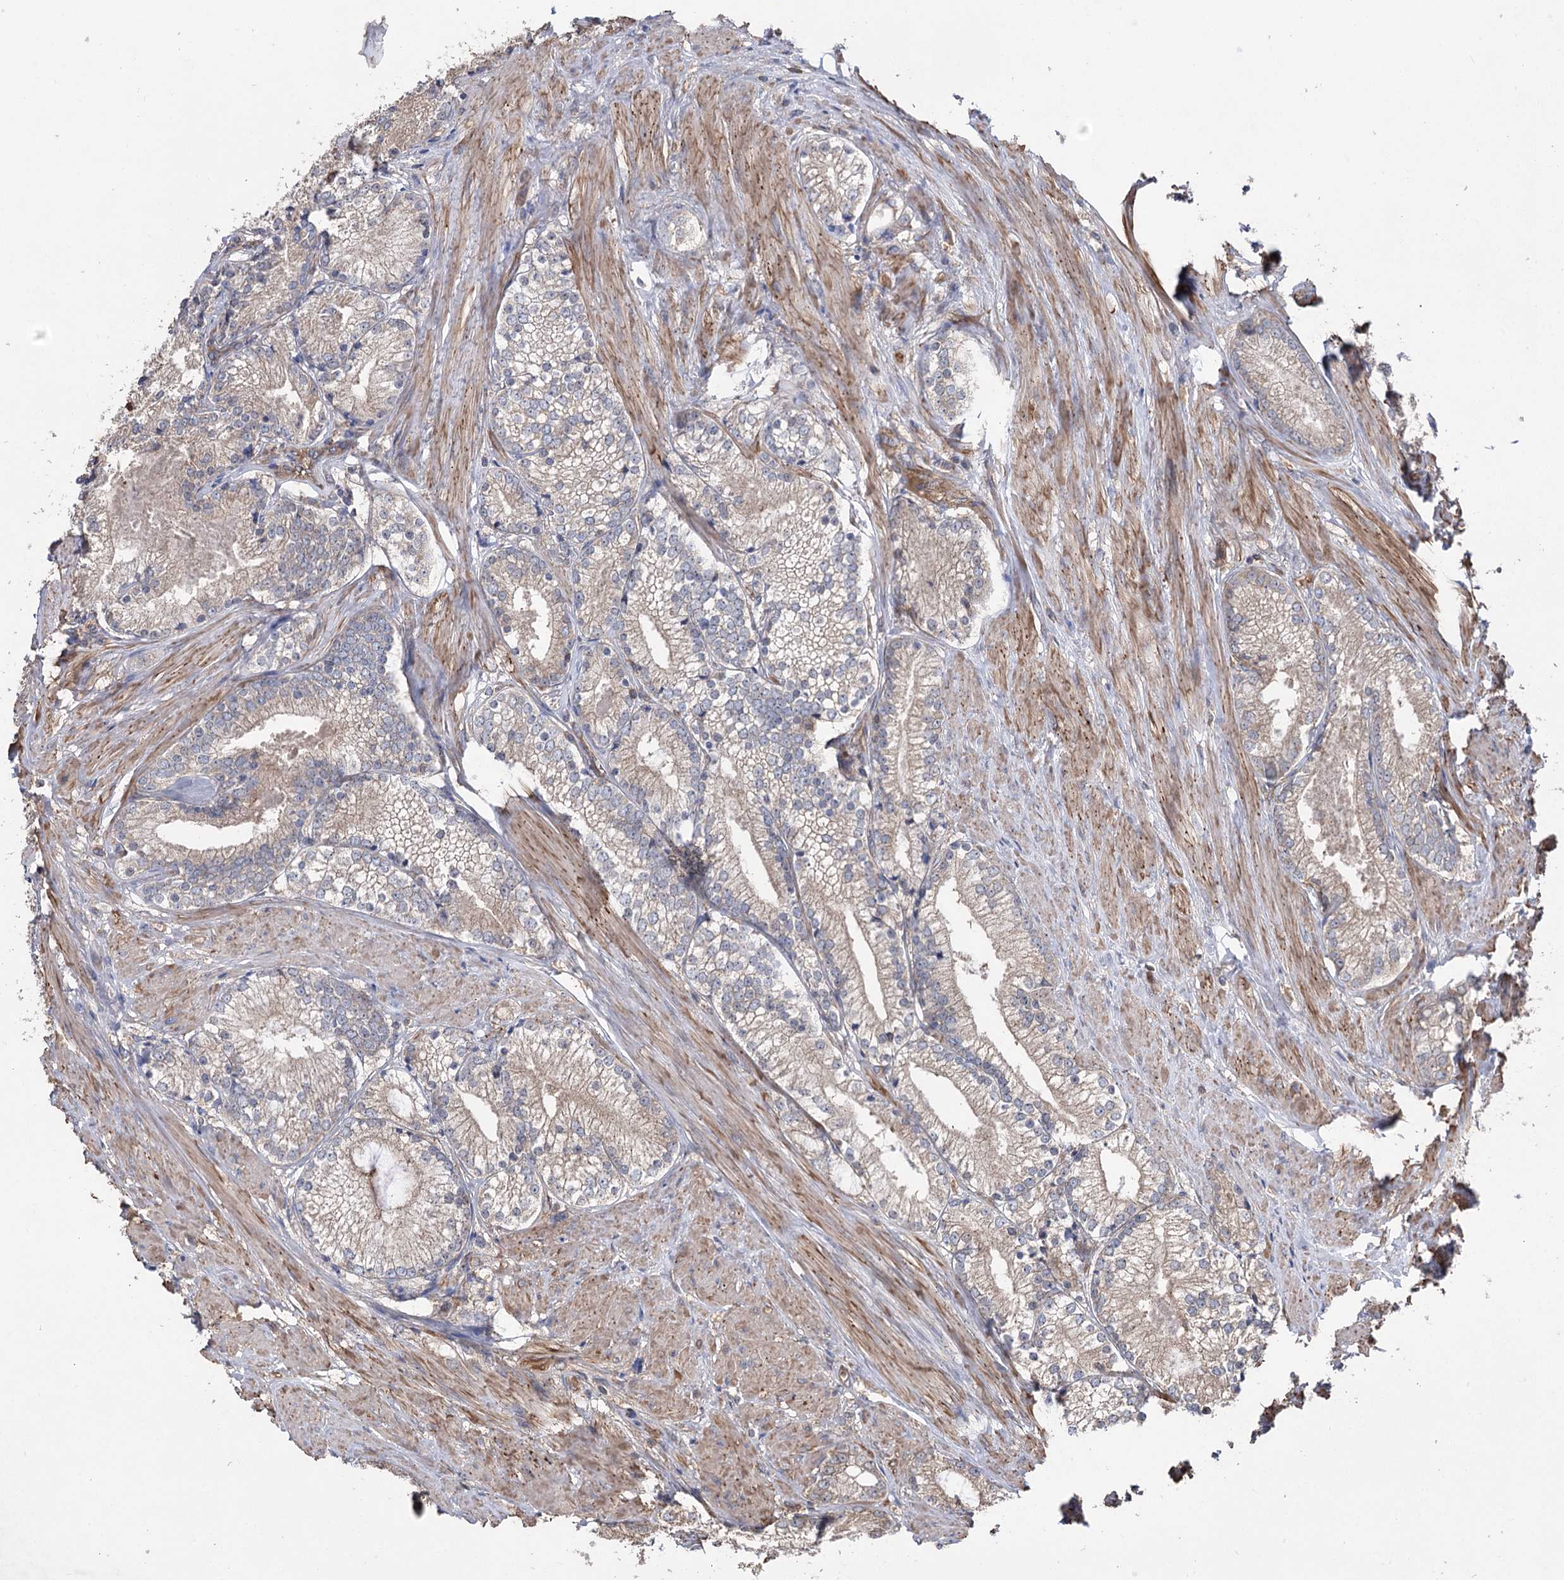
{"staining": {"intensity": "negative", "quantity": "none", "location": "none"}, "tissue": "prostate cancer", "cell_type": "Tumor cells", "image_type": "cancer", "snomed": [{"axis": "morphology", "description": "Adenocarcinoma, High grade"}, {"axis": "topography", "description": "Prostate"}], "caption": "High magnification brightfield microscopy of prostate cancer (high-grade adenocarcinoma) stained with DAB (3,3'-diaminobenzidine) (brown) and counterstained with hematoxylin (blue): tumor cells show no significant expression.", "gene": "LARS2", "patient": {"sex": "male", "age": 66}}